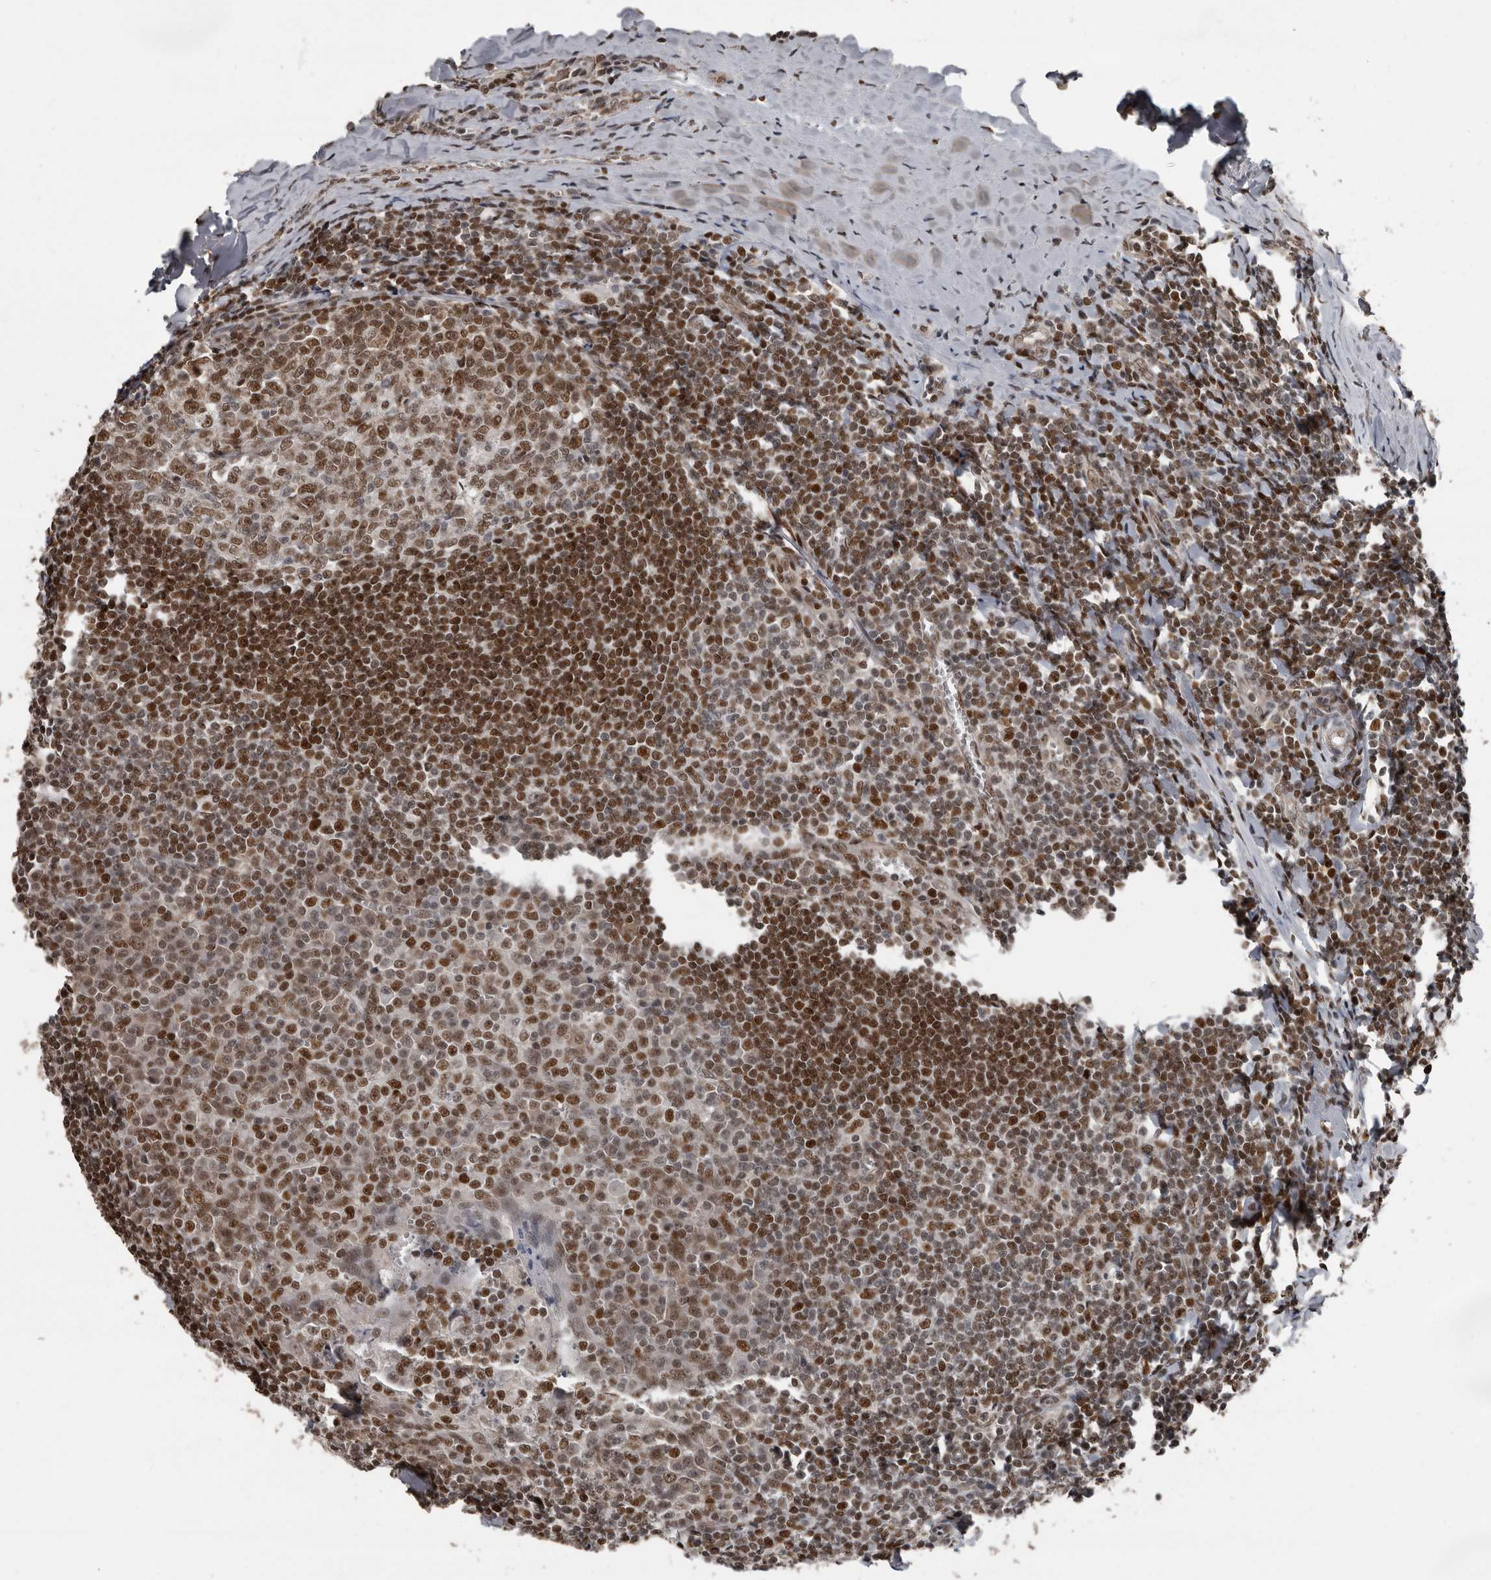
{"staining": {"intensity": "moderate", "quantity": ">75%", "location": "nuclear"}, "tissue": "tonsil", "cell_type": "Germinal center cells", "image_type": "normal", "snomed": [{"axis": "morphology", "description": "Normal tissue, NOS"}, {"axis": "topography", "description": "Tonsil"}], "caption": "A micrograph showing moderate nuclear expression in approximately >75% of germinal center cells in normal tonsil, as visualized by brown immunohistochemical staining.", "gene": "CHD1L", "patient": {"sex": "male", "age": 27}}